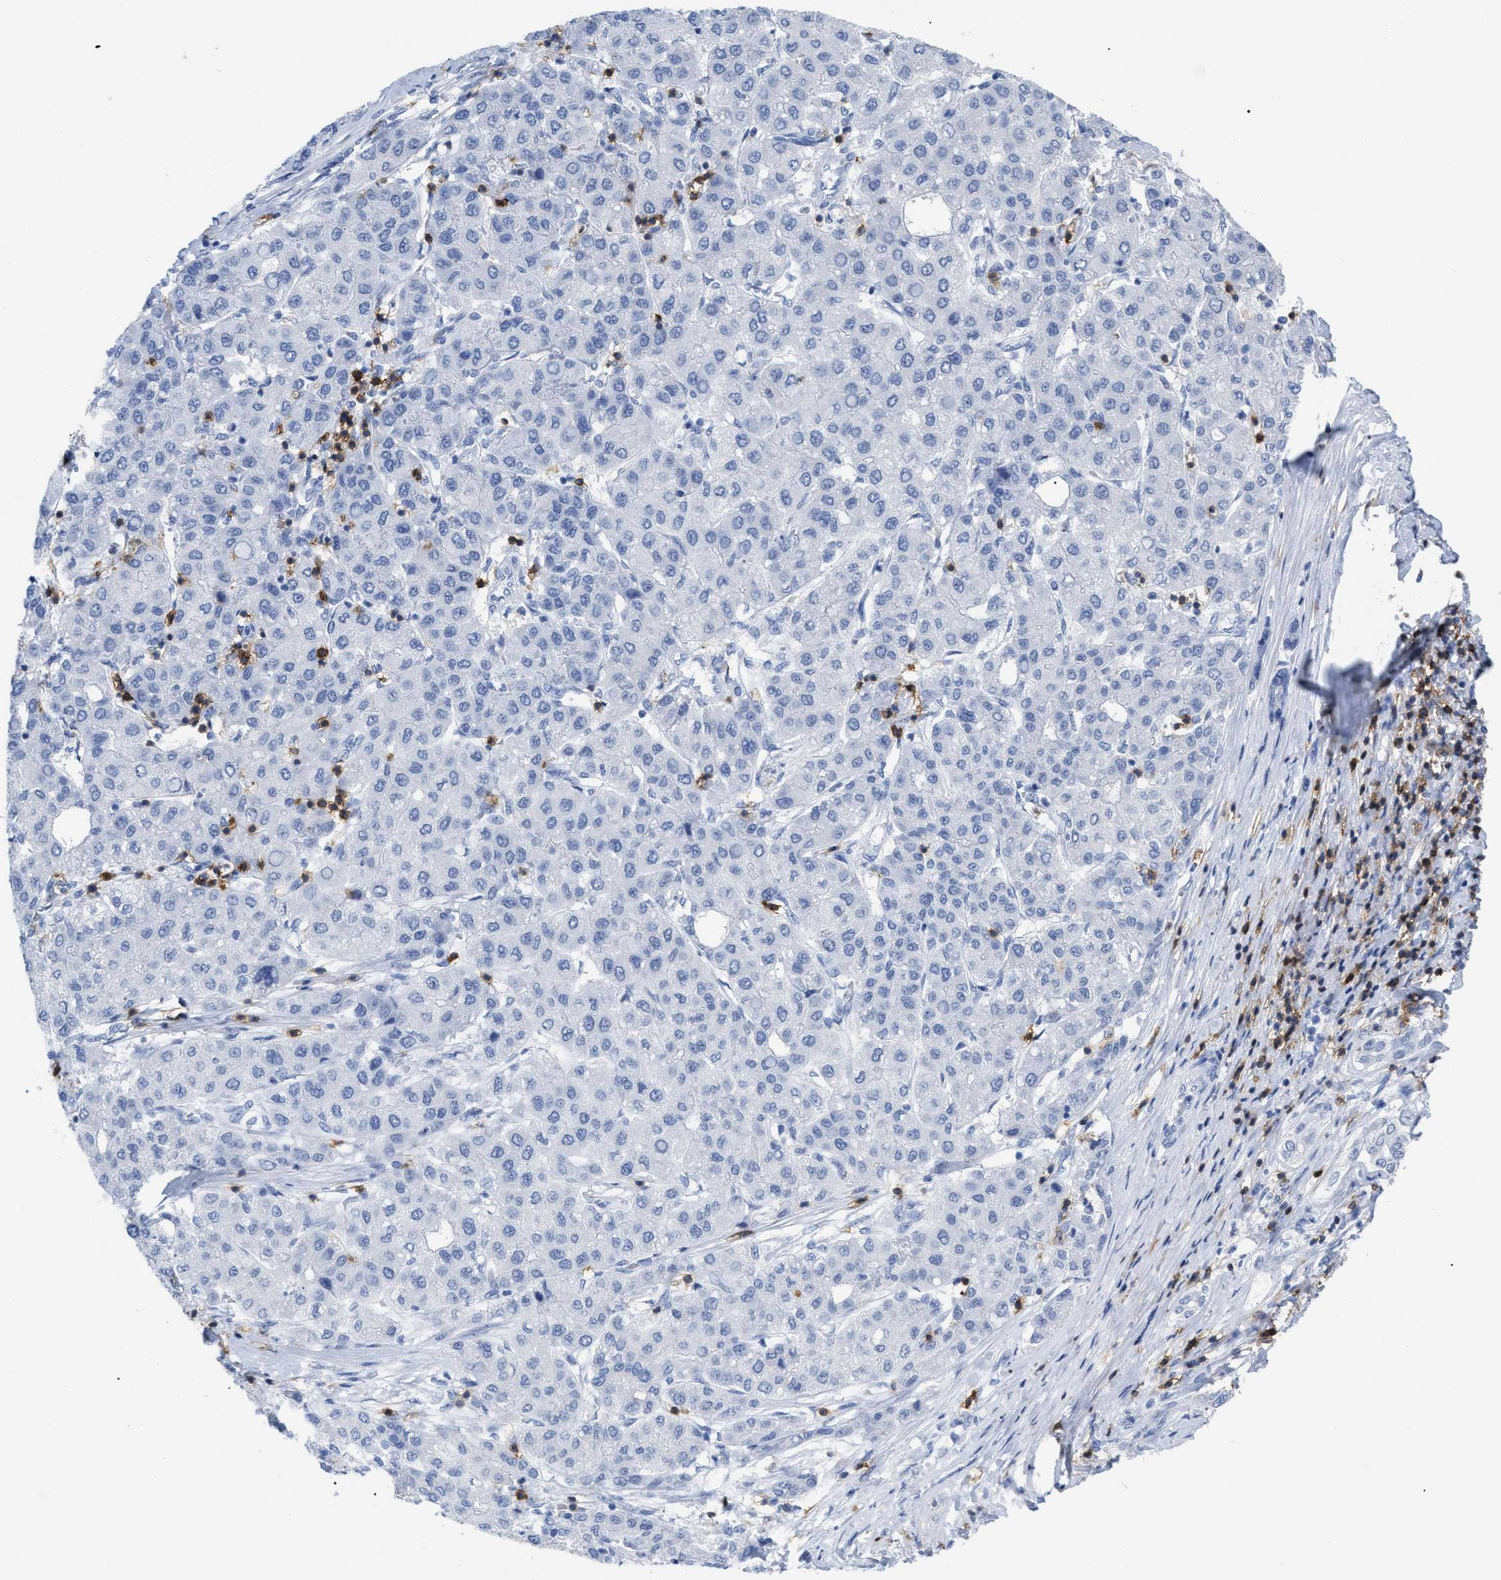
{"staining": {"intensity": "negative", "quantity": "none", "location": "none"}, "tissue": "liver cancer", "cell_type": "Tumor cells", "image_type": "cancer", "snomed": [{"axis": "morphology", "description": "Carcinoma, Hepatocellular, NOS"}, {"axis": "topography", "description": "Liver"}], "caption": "The immunohistochemistry micrograph has no significant staining in tumor cells of liver cancer tissue.", "gene": "CD5", "patient": {"sex": "male", "age": 65}}